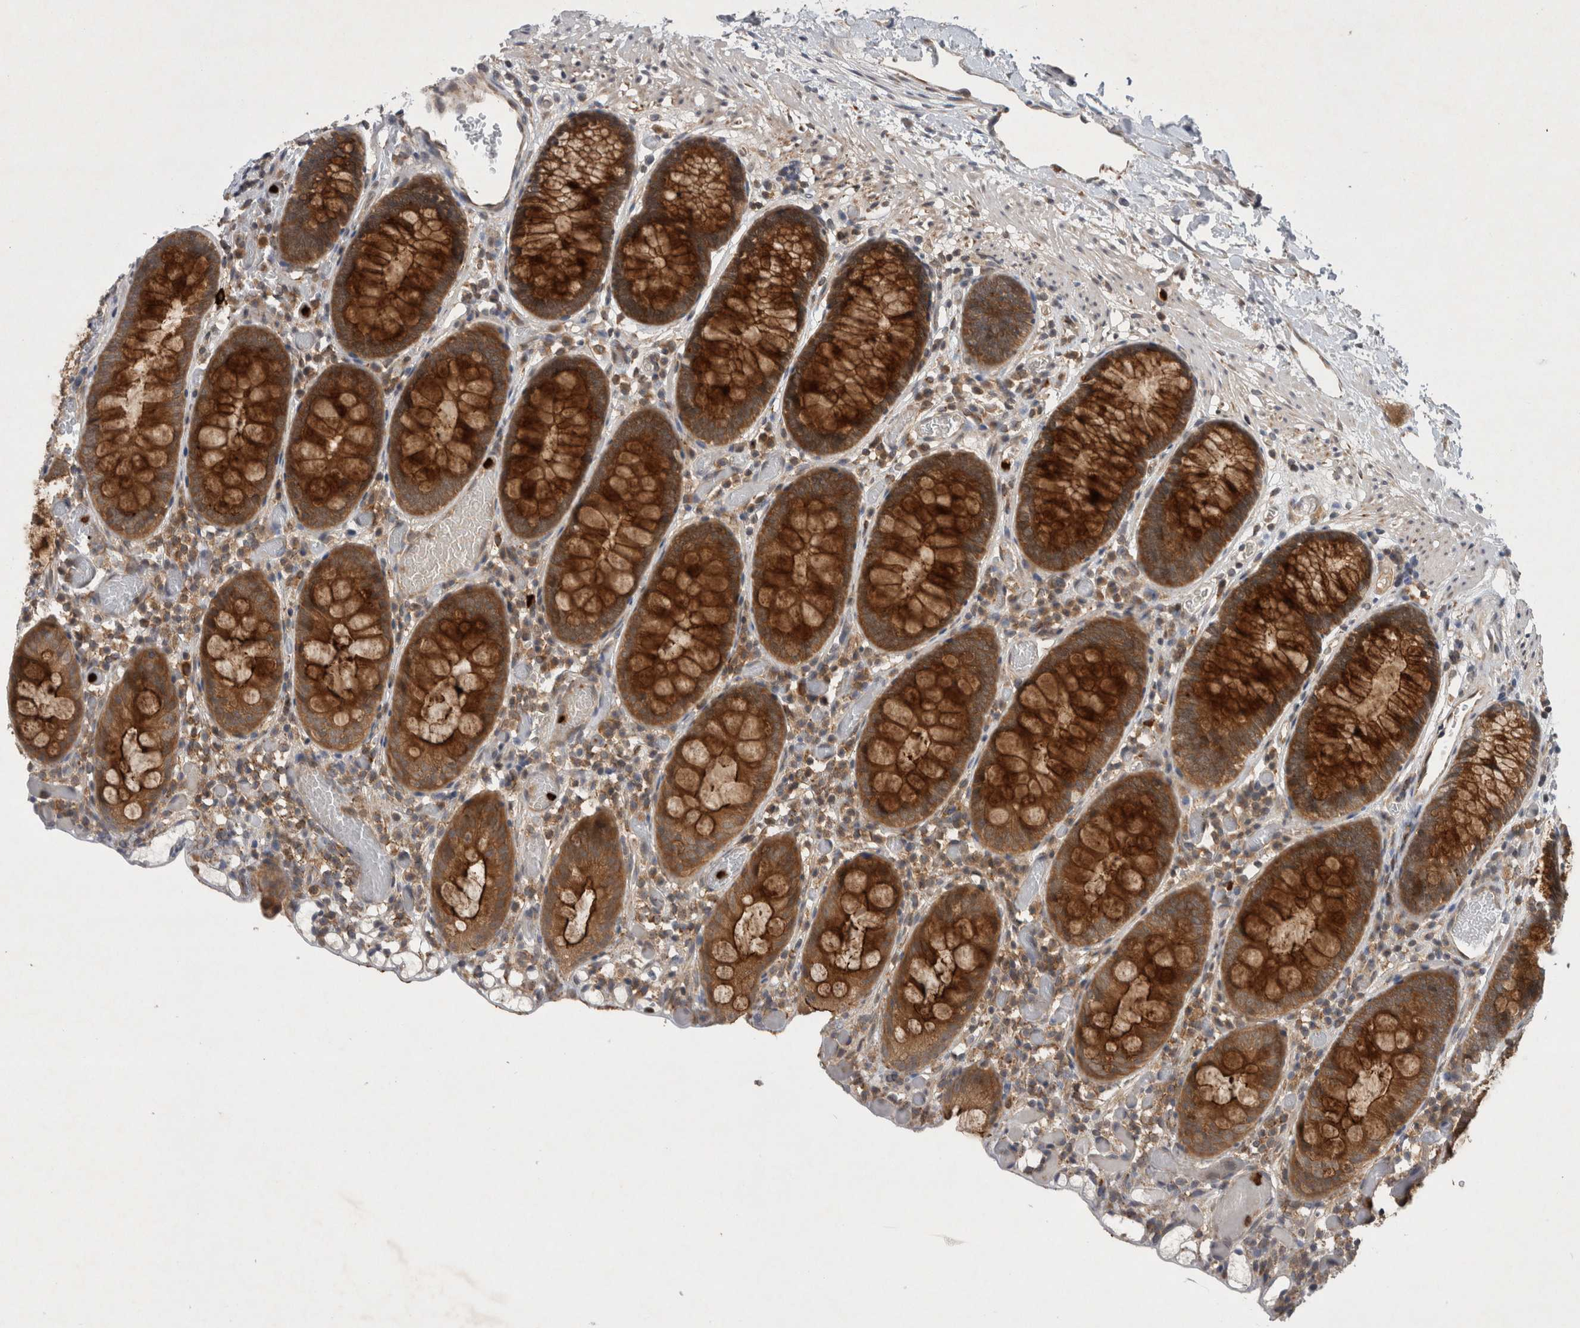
{"staining": {"intensity": "moderate", "quantity": ">75%", "location": "cytoplasmic/membranous"}, "tissue": "colon", "cell_type": "Endothelial cells", "image_type": "normal", "snomed": [{"axis": "morphology", "description": "Normal tissue, NOS"}, {"axis": "topography", "description": "Colon"}], "caption": "This histopathology image reveals immunohistochemistry (IHC) staining of benign colon, with medium moderate cytoplasmic/membranous staining in about >75% of endothelial cells.", "gene": "PDCD2", "patient": {"sex": "male", "age": 14}}